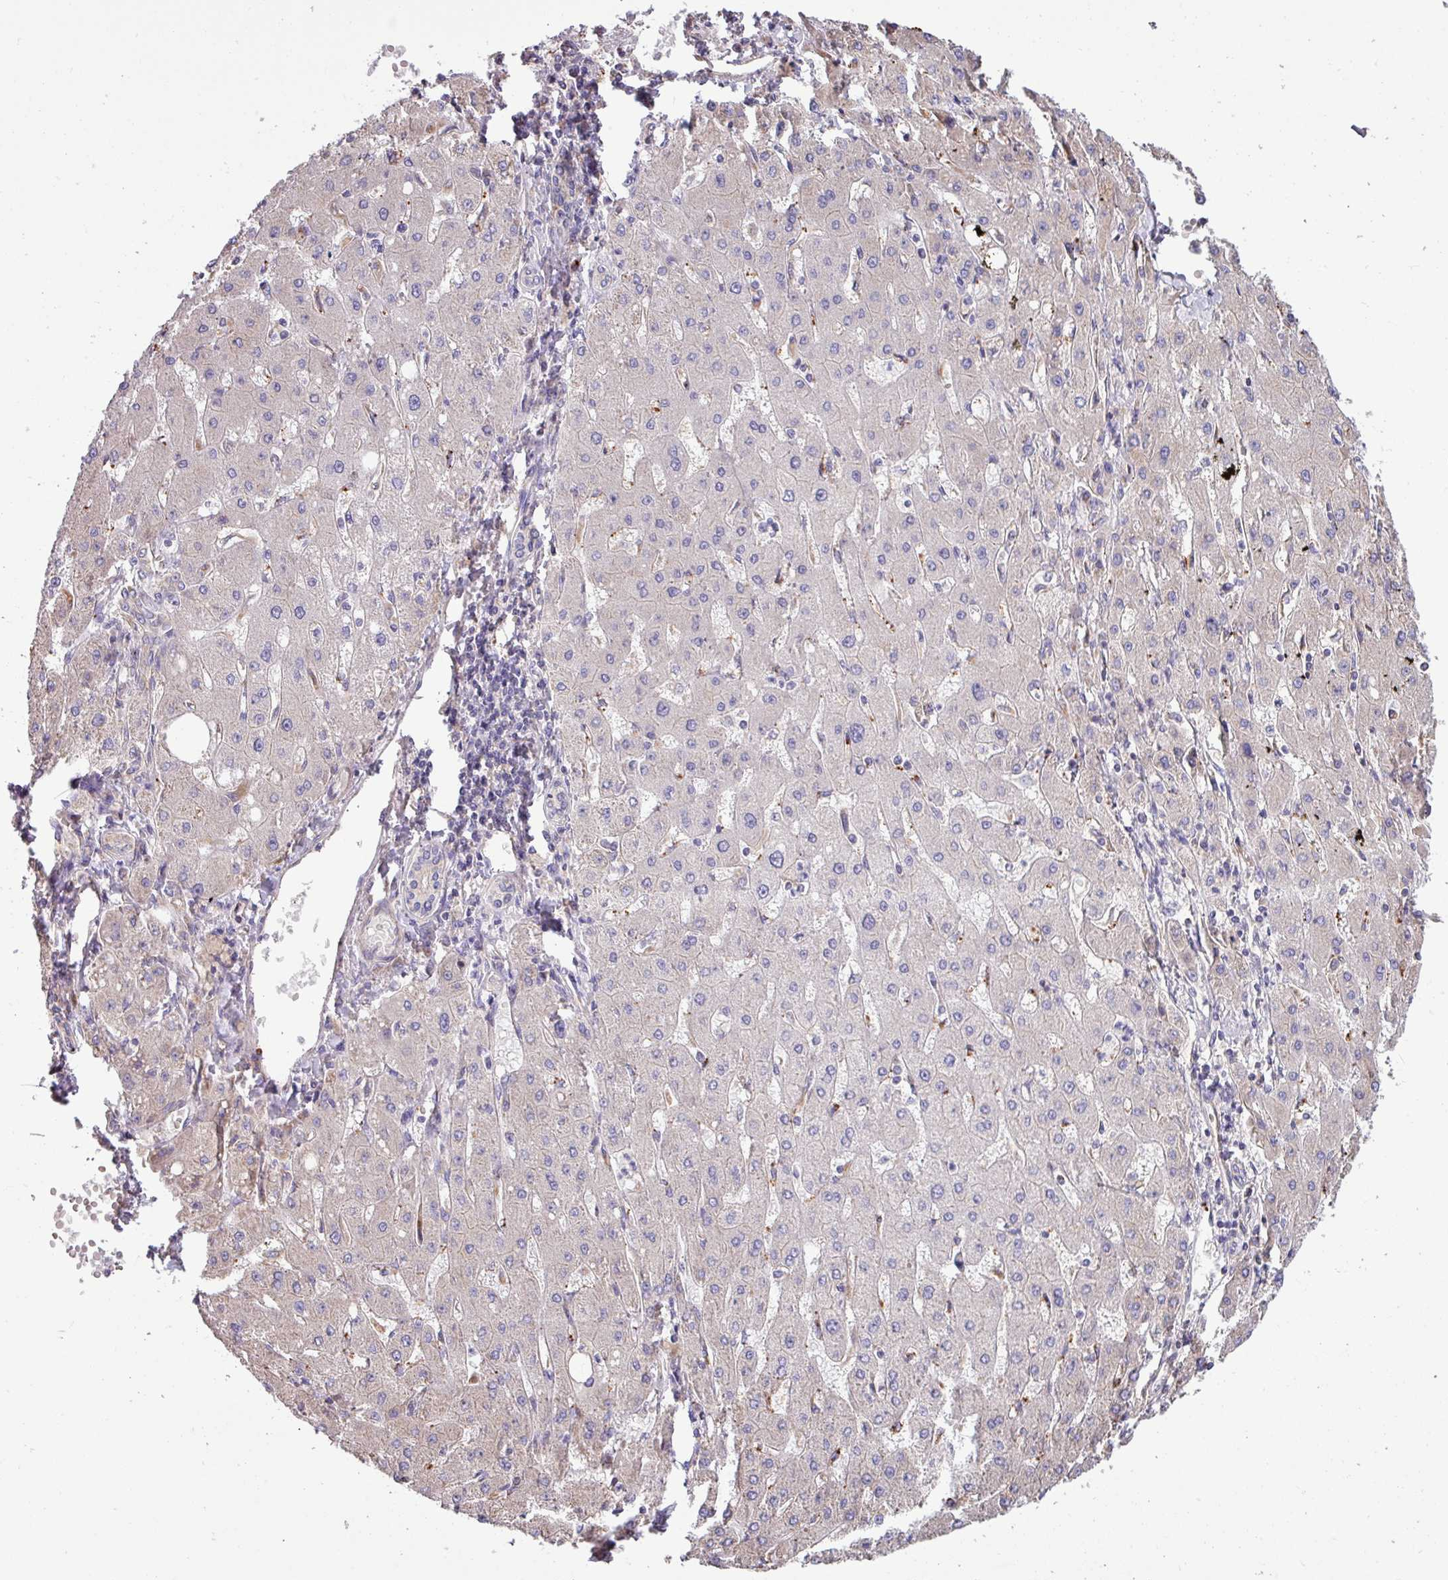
{"staining": {"intensity": "negative", "quantity": "none", "location": "none"}, "tissue": "liver cancer", "cell_type": "Tumor cells", "image_type": "cancer", "snomed": [{"axis": "morphology", "description": "Carcinoma, Hepatocellular, NOS"}, {"axis": "topography", "description": "Liver"}], "caption": "An immunohistochemistry histopathology image of hepatocellular carcinoma (liver) is shown. There is no staining in tumor cells of hepatocellular carcinoma (liver).", "gene": "PPM1J", "patient": {"sex": "male", "age": 72}}